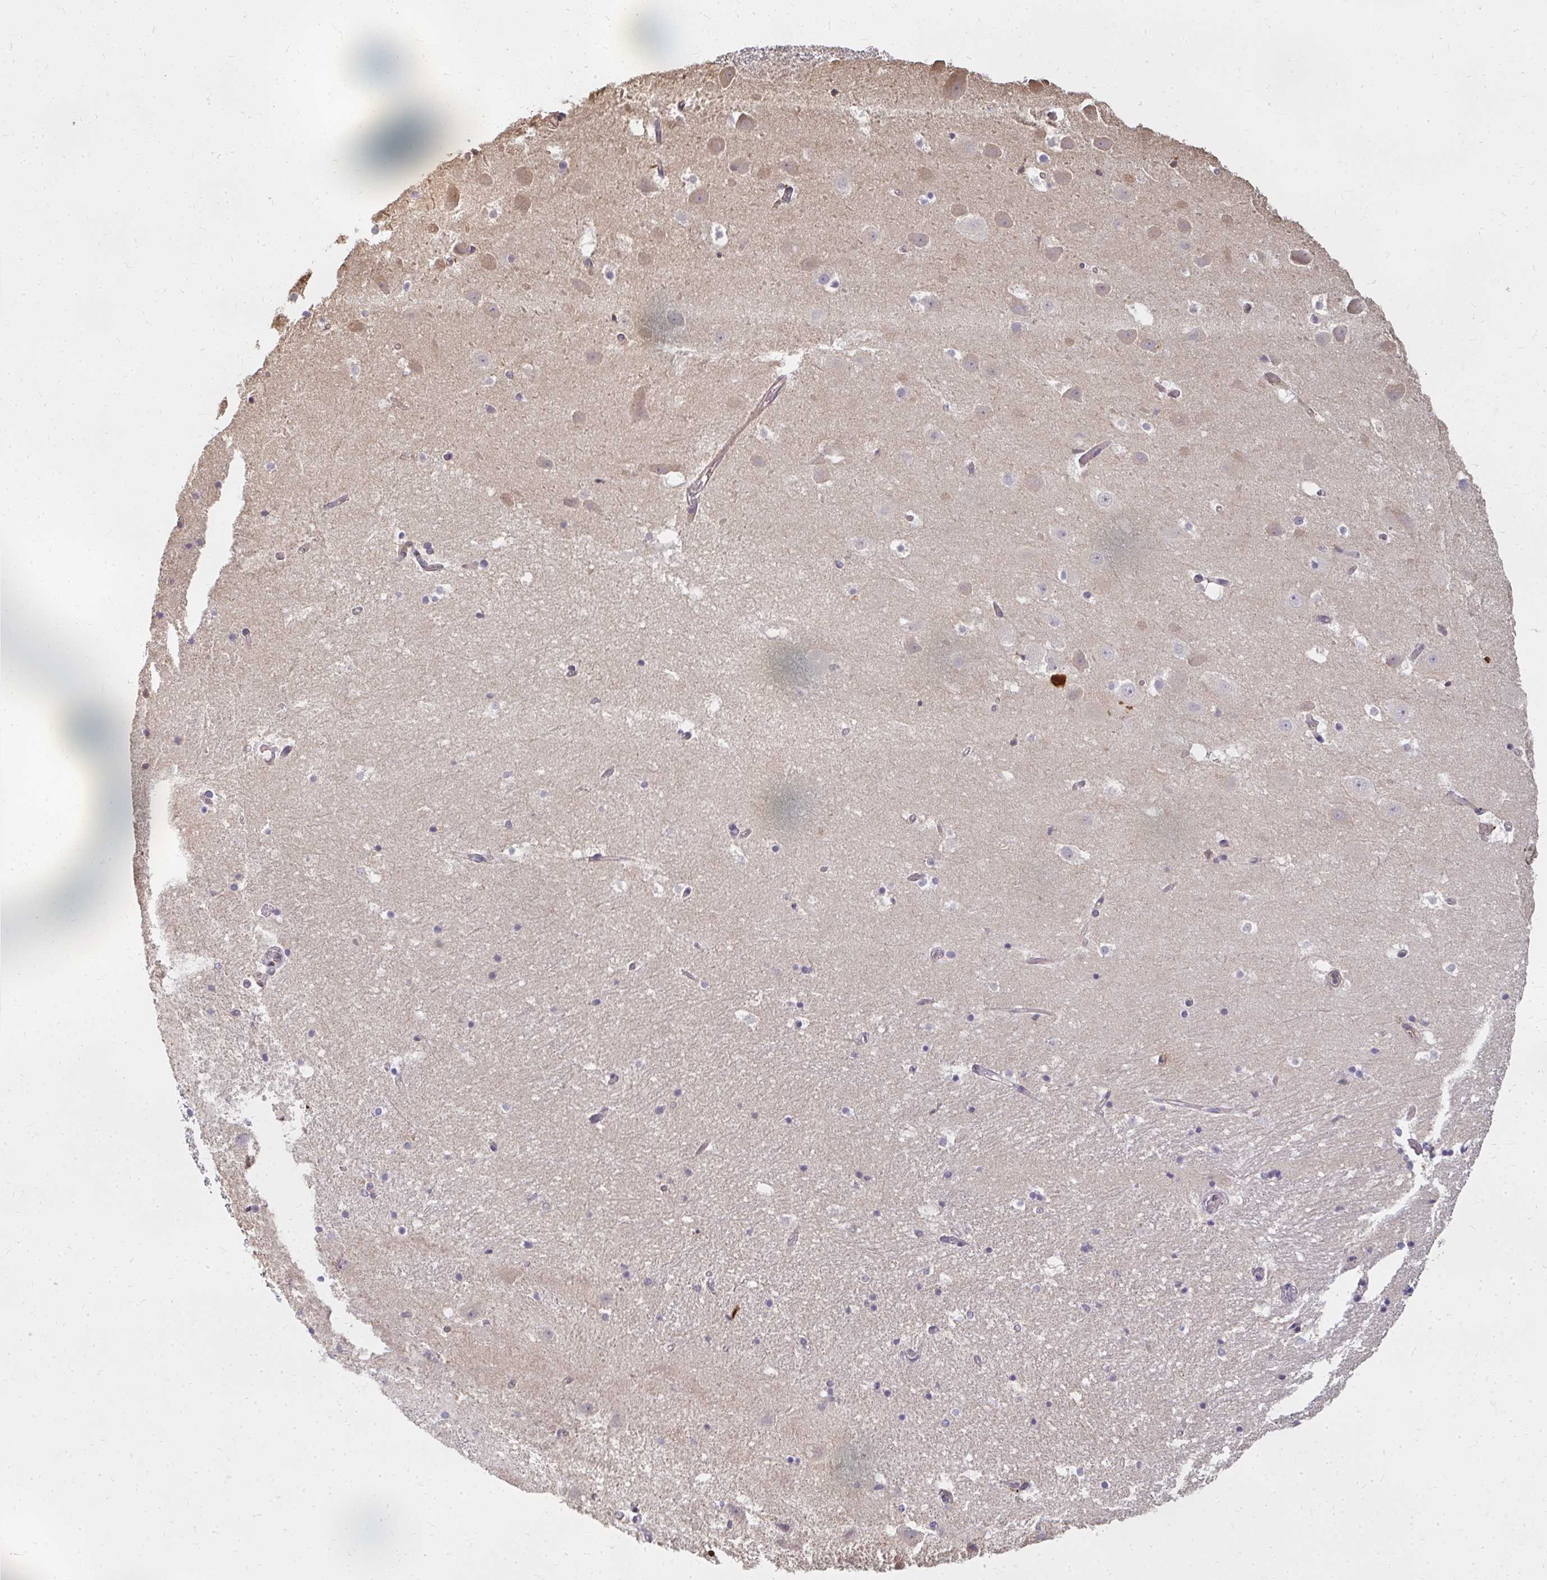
{"staining": {"intensity": "negative", "quantity": "none", "location": "none"}, "tissue": "hippocampus", "cell_type": "Glial cells", "image_type": "normal", "snomed": [{"axis": "morphology", "description": "Normal tissue, NOS"}, {"axis": "topography", "description": "Hippocampus"}], "caption": "A photomicrograph of hippocampus stained for a protein shows no brown staining in glial cells.", "gene": "CNTRL", "patient": {"sex": "female", "age": 52}}